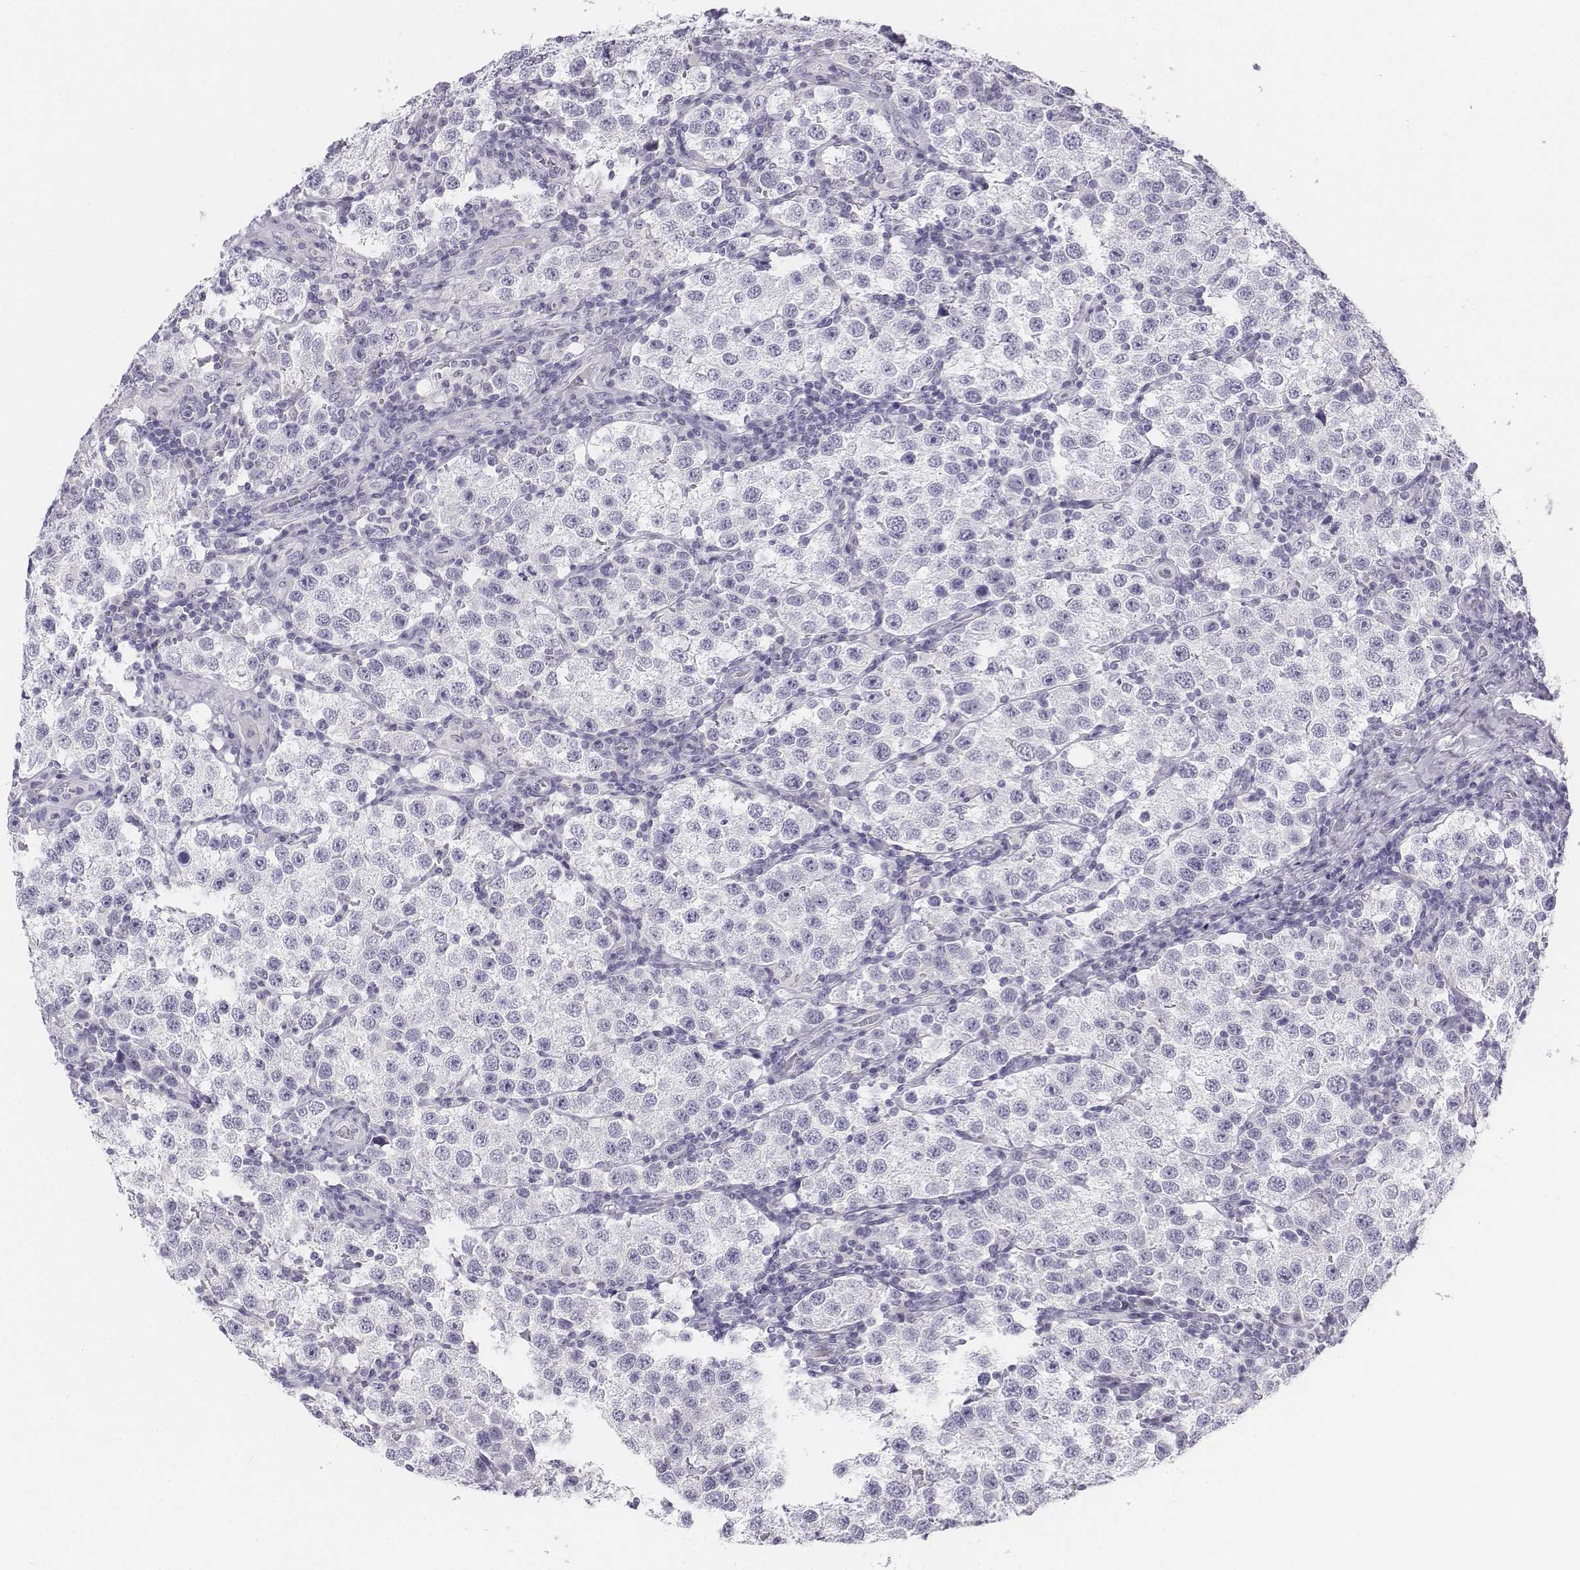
{"staining": {"intensity": "negative", "quantity": "none", "location": "none"}, "tissue": "testis cancer", "cell_type": "Tumor cells", "image_type": "cancer", "snomed": [{"axis": "morphology", "description": "Seminoma, NOS"}, {"axis": "topography", "description": "Testis"}], "caption": "The micrograph exhibits no staining of tumor cells in seminoma (testis).", "gene": "UCN2", "patient": {"sex": "male", "age": 37}}